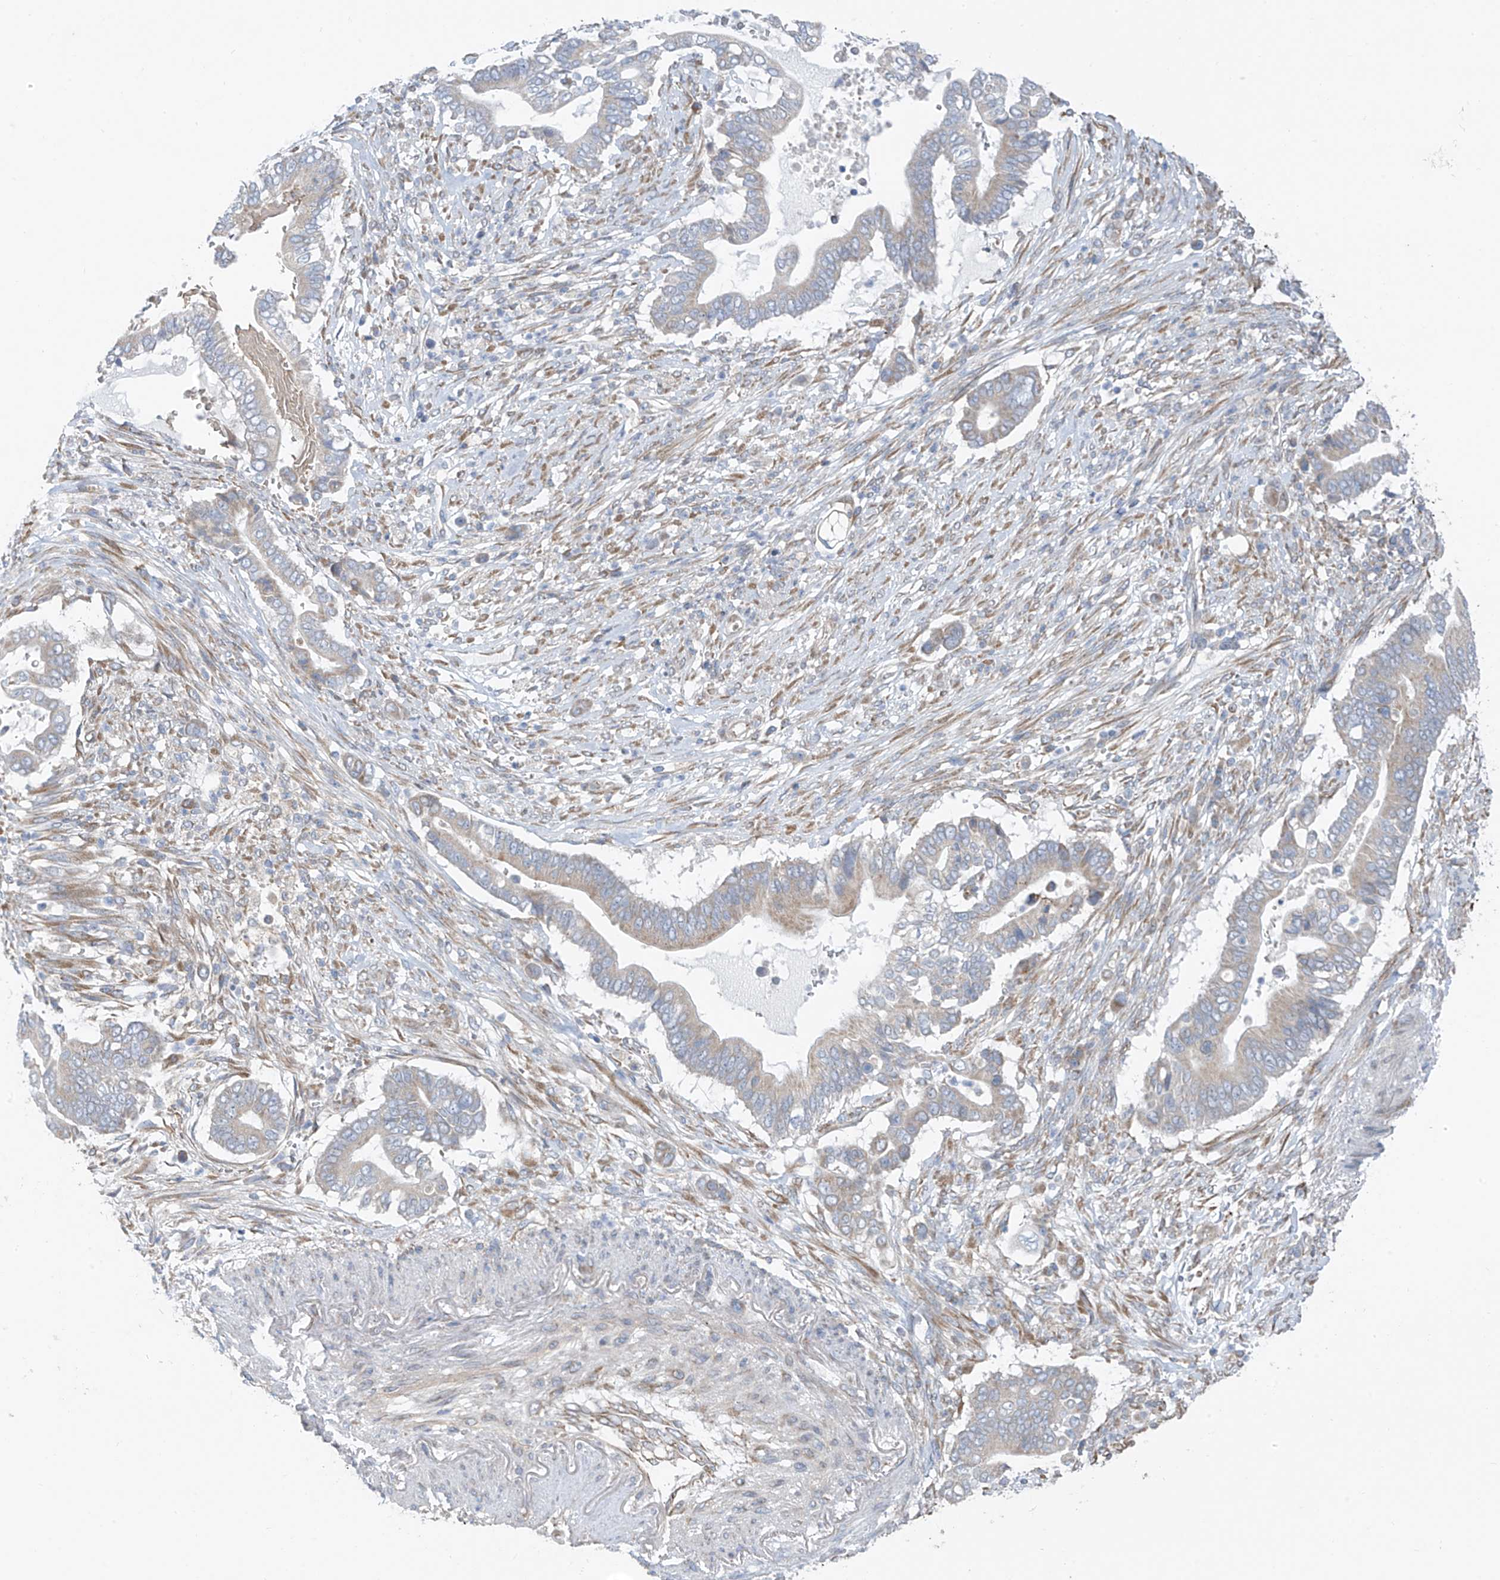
{"staining": {"intensity": "negative", "quantity": "none", "location": "none"}, "tissue": "pancreatic cancer", "cell_type": "Tumor cells", "image_type": "cancer", "snomed": [{"axis": "morphology", "description": "Adenocarcinoma, NOS"}, {"axis": "topography", "description": "Pancreas"}], "caption": "Tumor cells are negative for protein expression in human pancreatic cancer (adenocarcinoma).", "gene": "EOMES", "patient": {"sex": "male", "age": 68}}